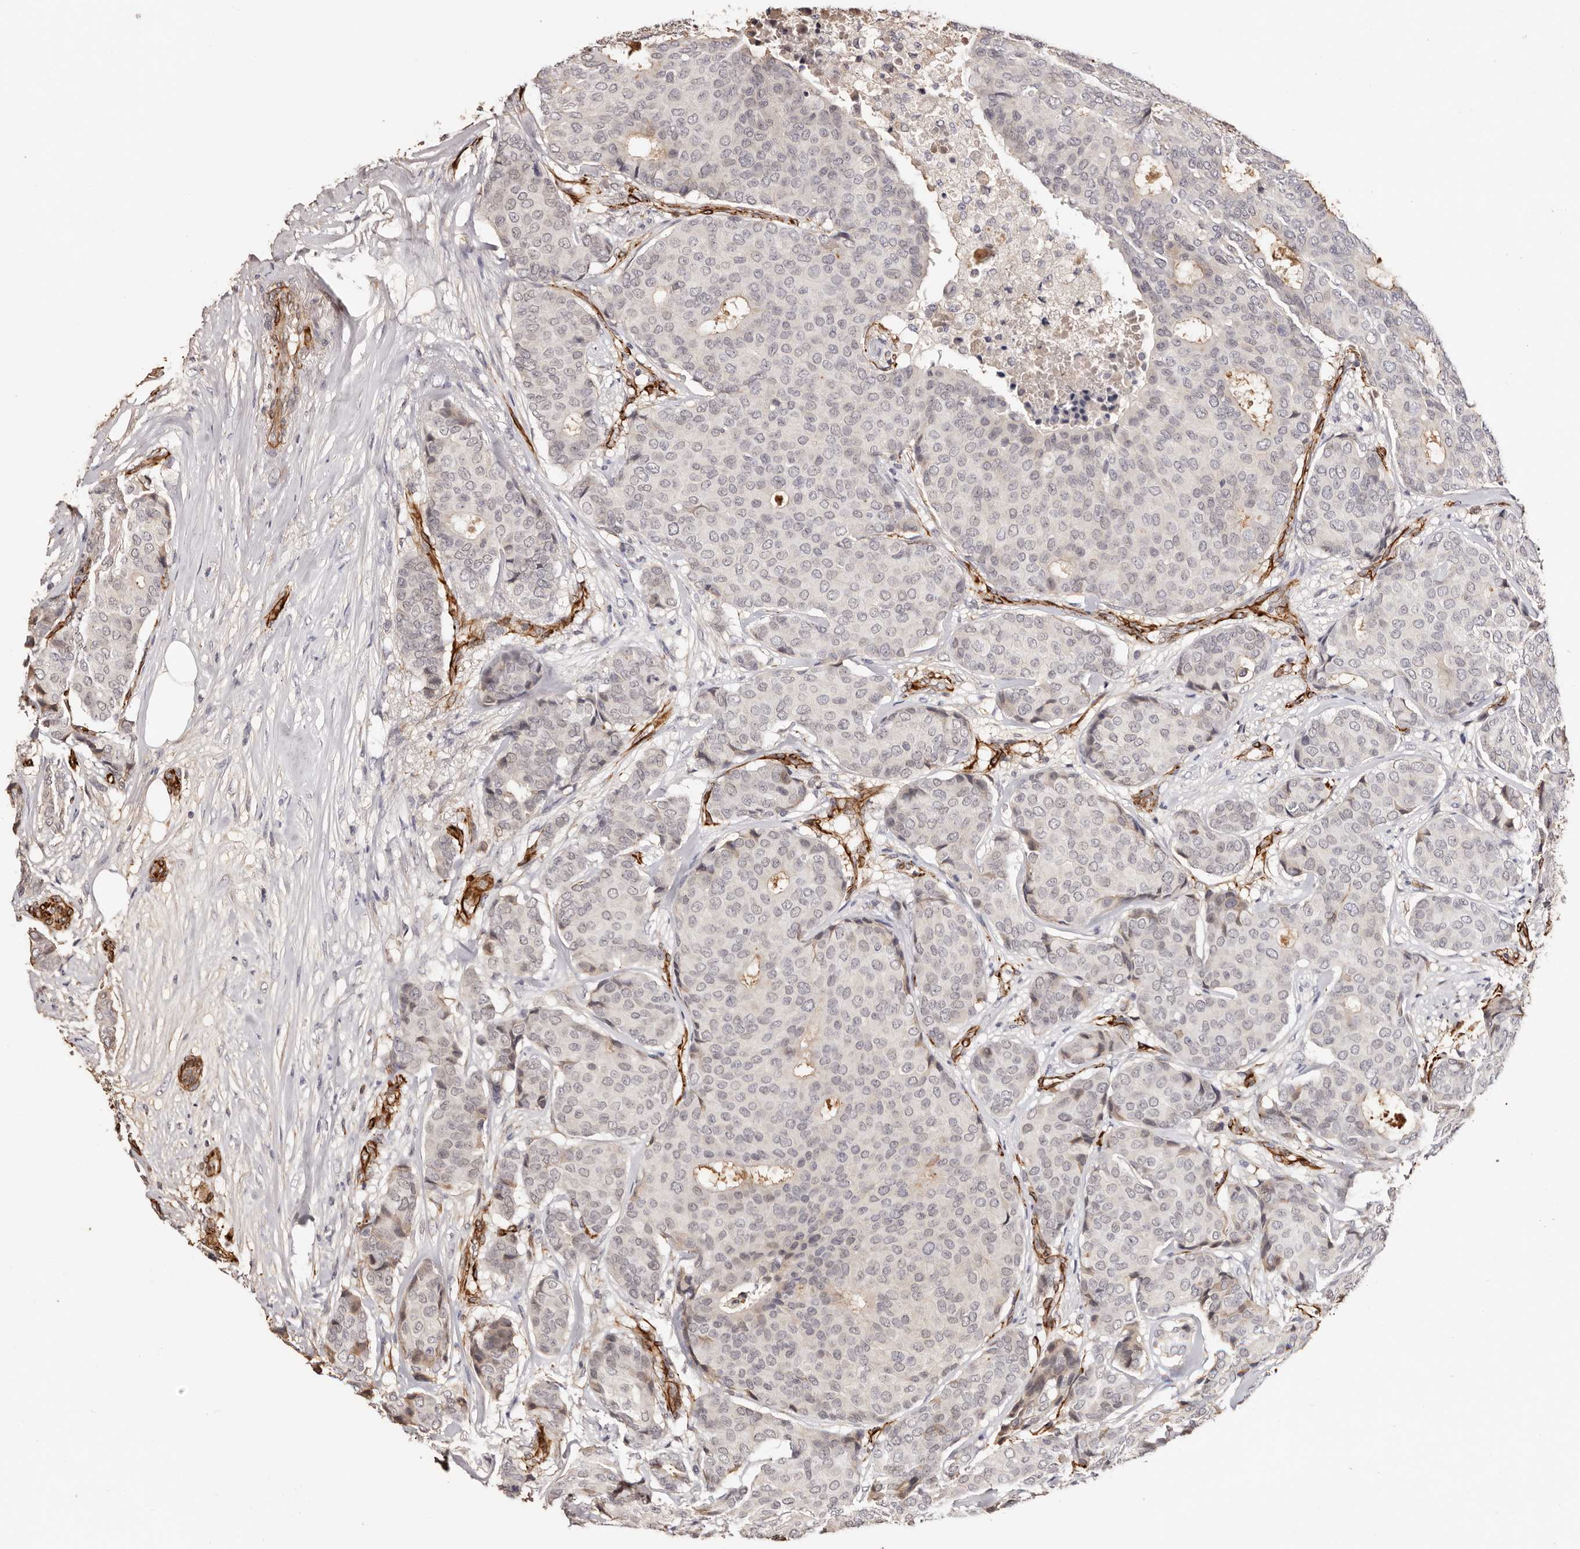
{"staining": {"intensity": "negative", "quantity": "none", "location": "none"}, "tissue": "breast cancer", "cell_type": "Tumor cells", "image_type": "cancer", "snomed": [{"axis": "morphology", "description": "Duct carcinoma"}, {"axis": "topography", "description": "Breast"}], "caption": "There is no significant expression in tumor cells of breast cancer.", "gene": "ZNF557", "patient": {"sex": "female", "age": 75}}